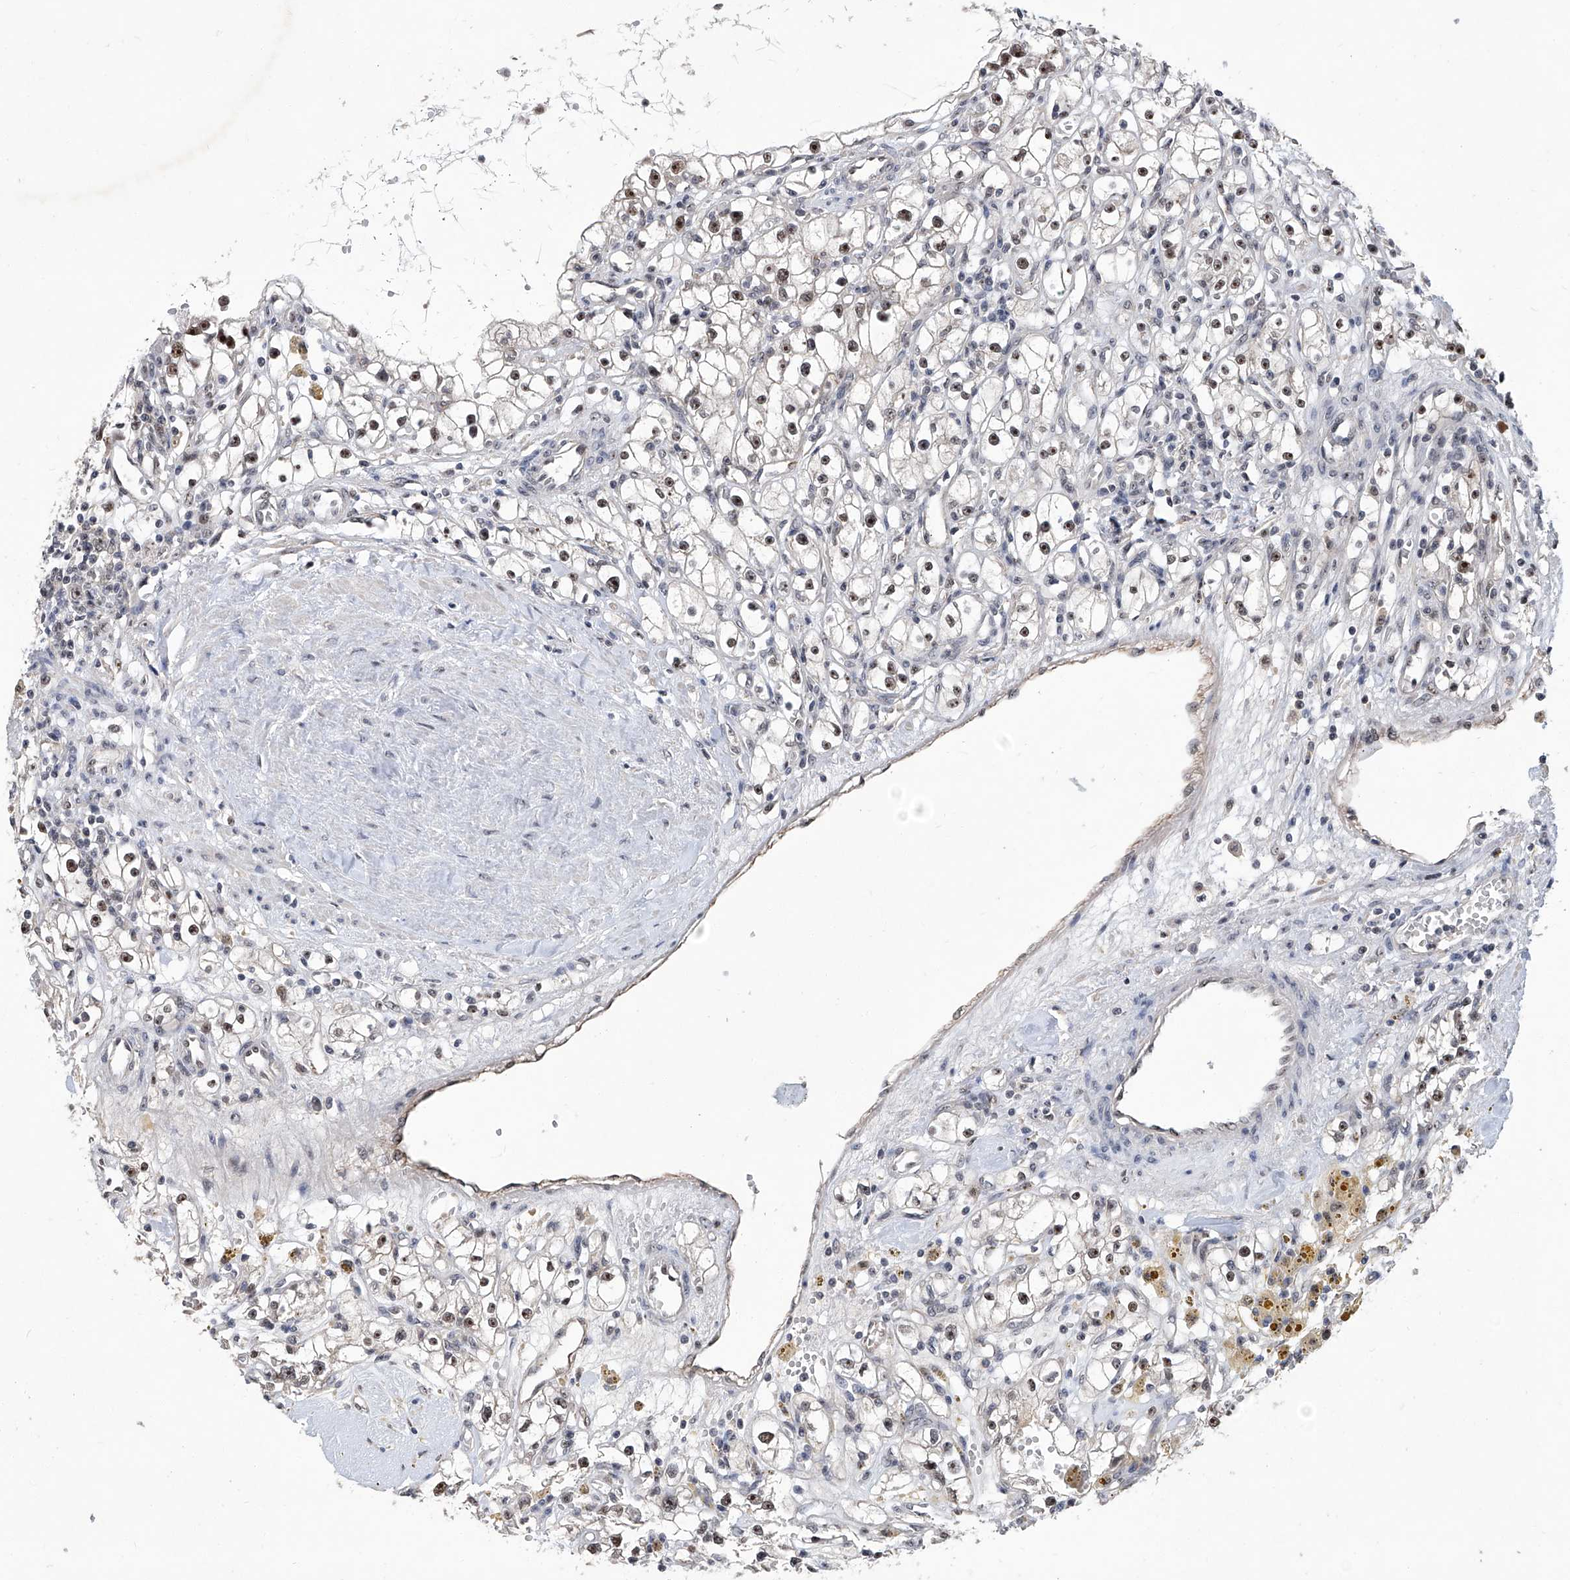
{"staining": {"intensity": "weak", "quantity": "25%-75%", "location": "nuclear"}, "tissue": "renal cancer", "cell_type": "Tumor cells", "image_type": "cancer", "snomed": [{"axis": "morphology", "description": "Adenocarcinoma, NOS"}, {"axis": "topography", "description": "Kidney"}], "caption": "Protein expression analysis of human renal adenocarcinoma reveals weak nuclear expression in about 25%-75% of tumor cells. The protein is shown in brown color, while the nuclei are stained blue.", "gene": "CMTR1", "patient": {"sex": "male", "age": 56}}